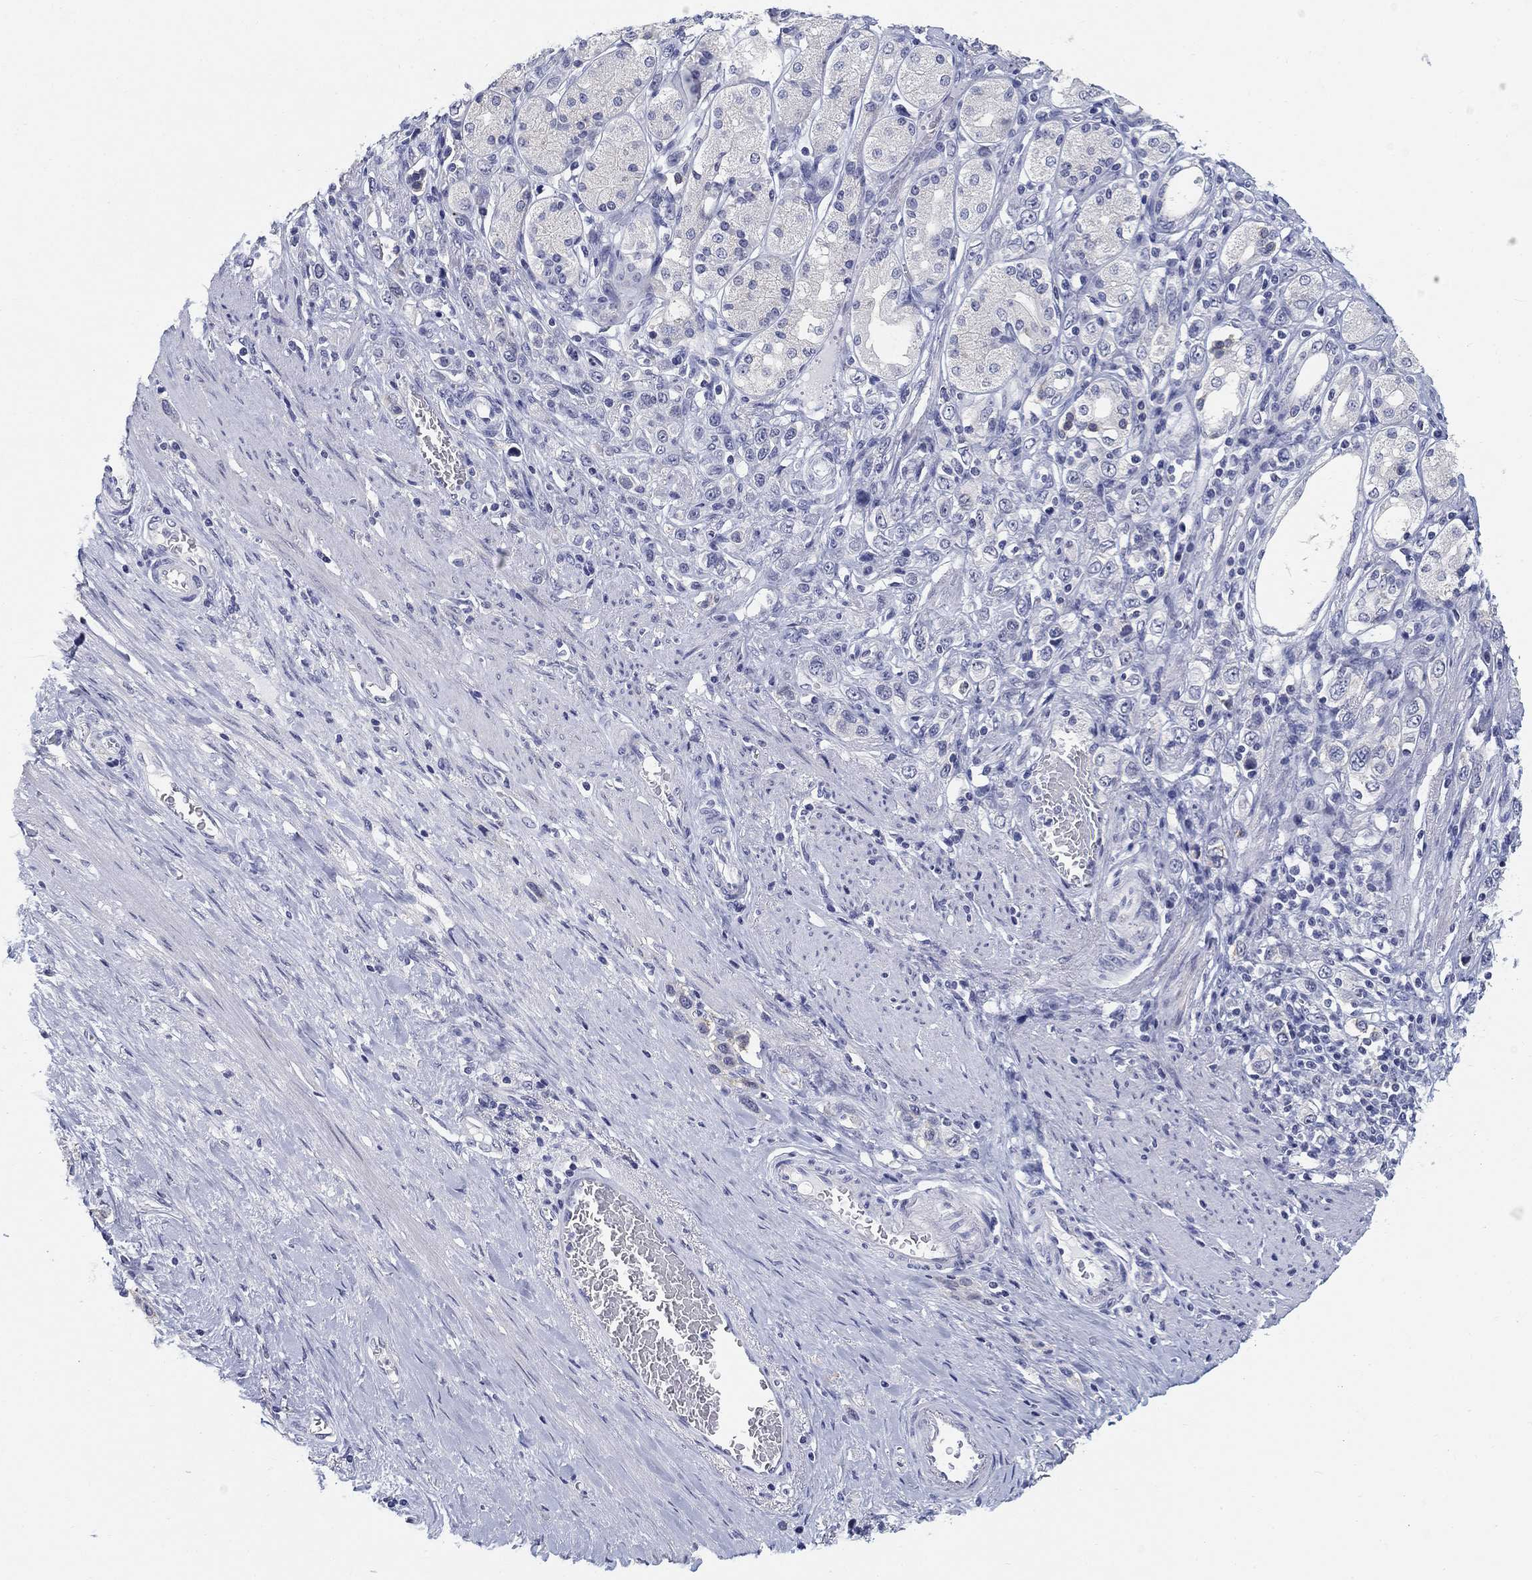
{"staining": {"intensity": "negative", "quantity": "none", "location": "none"}, "tissue": "stomach cancer", "cell_type": "Tumor cells", "image_type": "cancer", "snomed": [{"axis": "morphology", "description": "Normal tissue, NOS"}, {"axis": "morphology", "description": "Adenocarcinoma, NOS"}, {"axis": "morphology", "description": "Adenocarcinoma, High grade"}, {"axis": "topography", "description": "Stomach, upper"}, {"axis": "topography", "description": "Stomach"}], "caption": "IHC of stomach cancer displays no positivity in tumor cells. (DAB IHC, high magnification).", "gene": "CLUL1", "patient": {"sex": "female", "age": 65}}